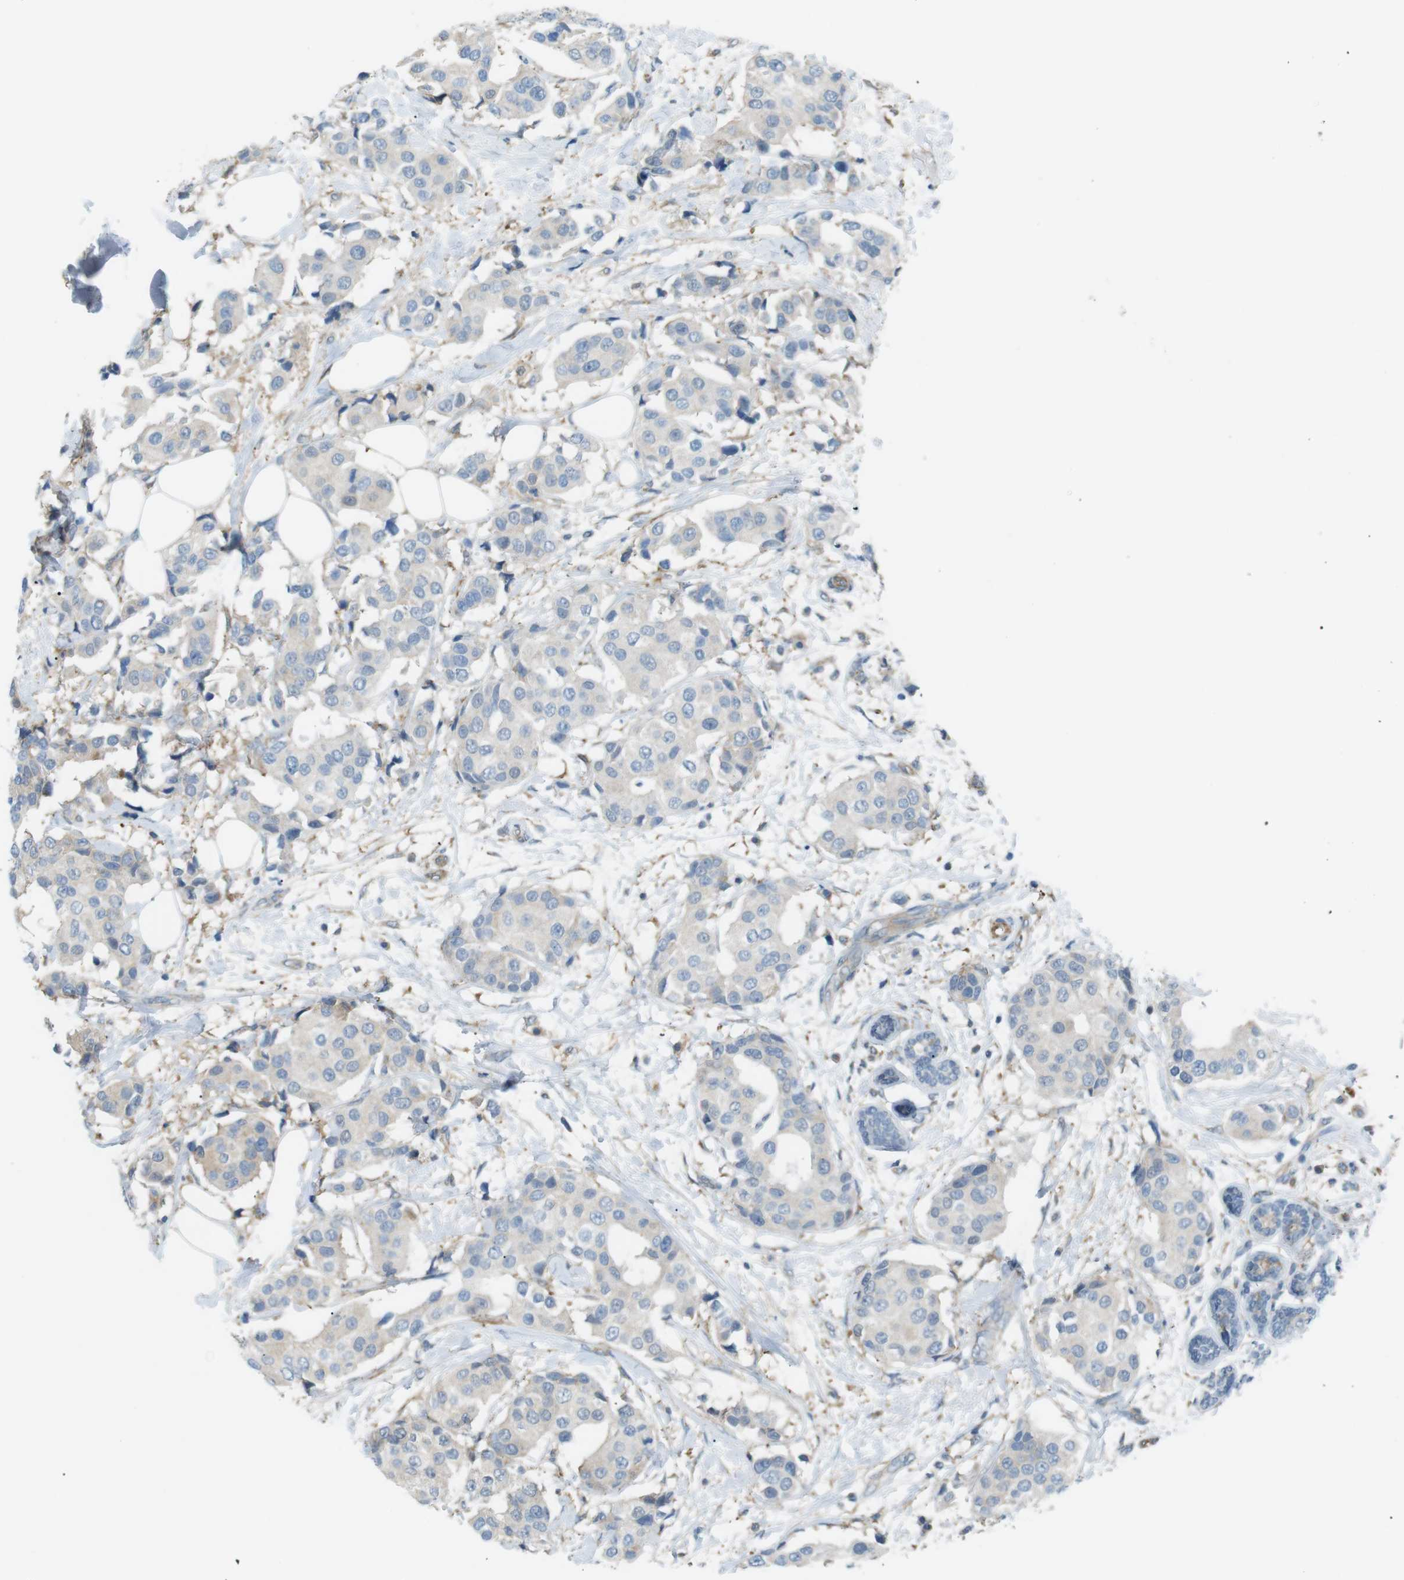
{"staining": {"intensity": "weak", "quantity": "<25%", "location": "cytoplasmic/membranous"}, "tissue": "breast cancer", "cell_type": "Tumor cells", "image_type": "cancer", "snomed": [{"axis": "morphology", "description": "Normal tissue, NOS"}, {"axis": "morphology", "description": "Duct carcinoma"}, {"axis": "topography", "description": "Breast"}], "caption": "Protein analysis of breast invasive ductal carcinoma demonstrates no significant positivity in tumor cells.", "gene": "PEPD", "patient": {"sex": "female", "age": 39}}